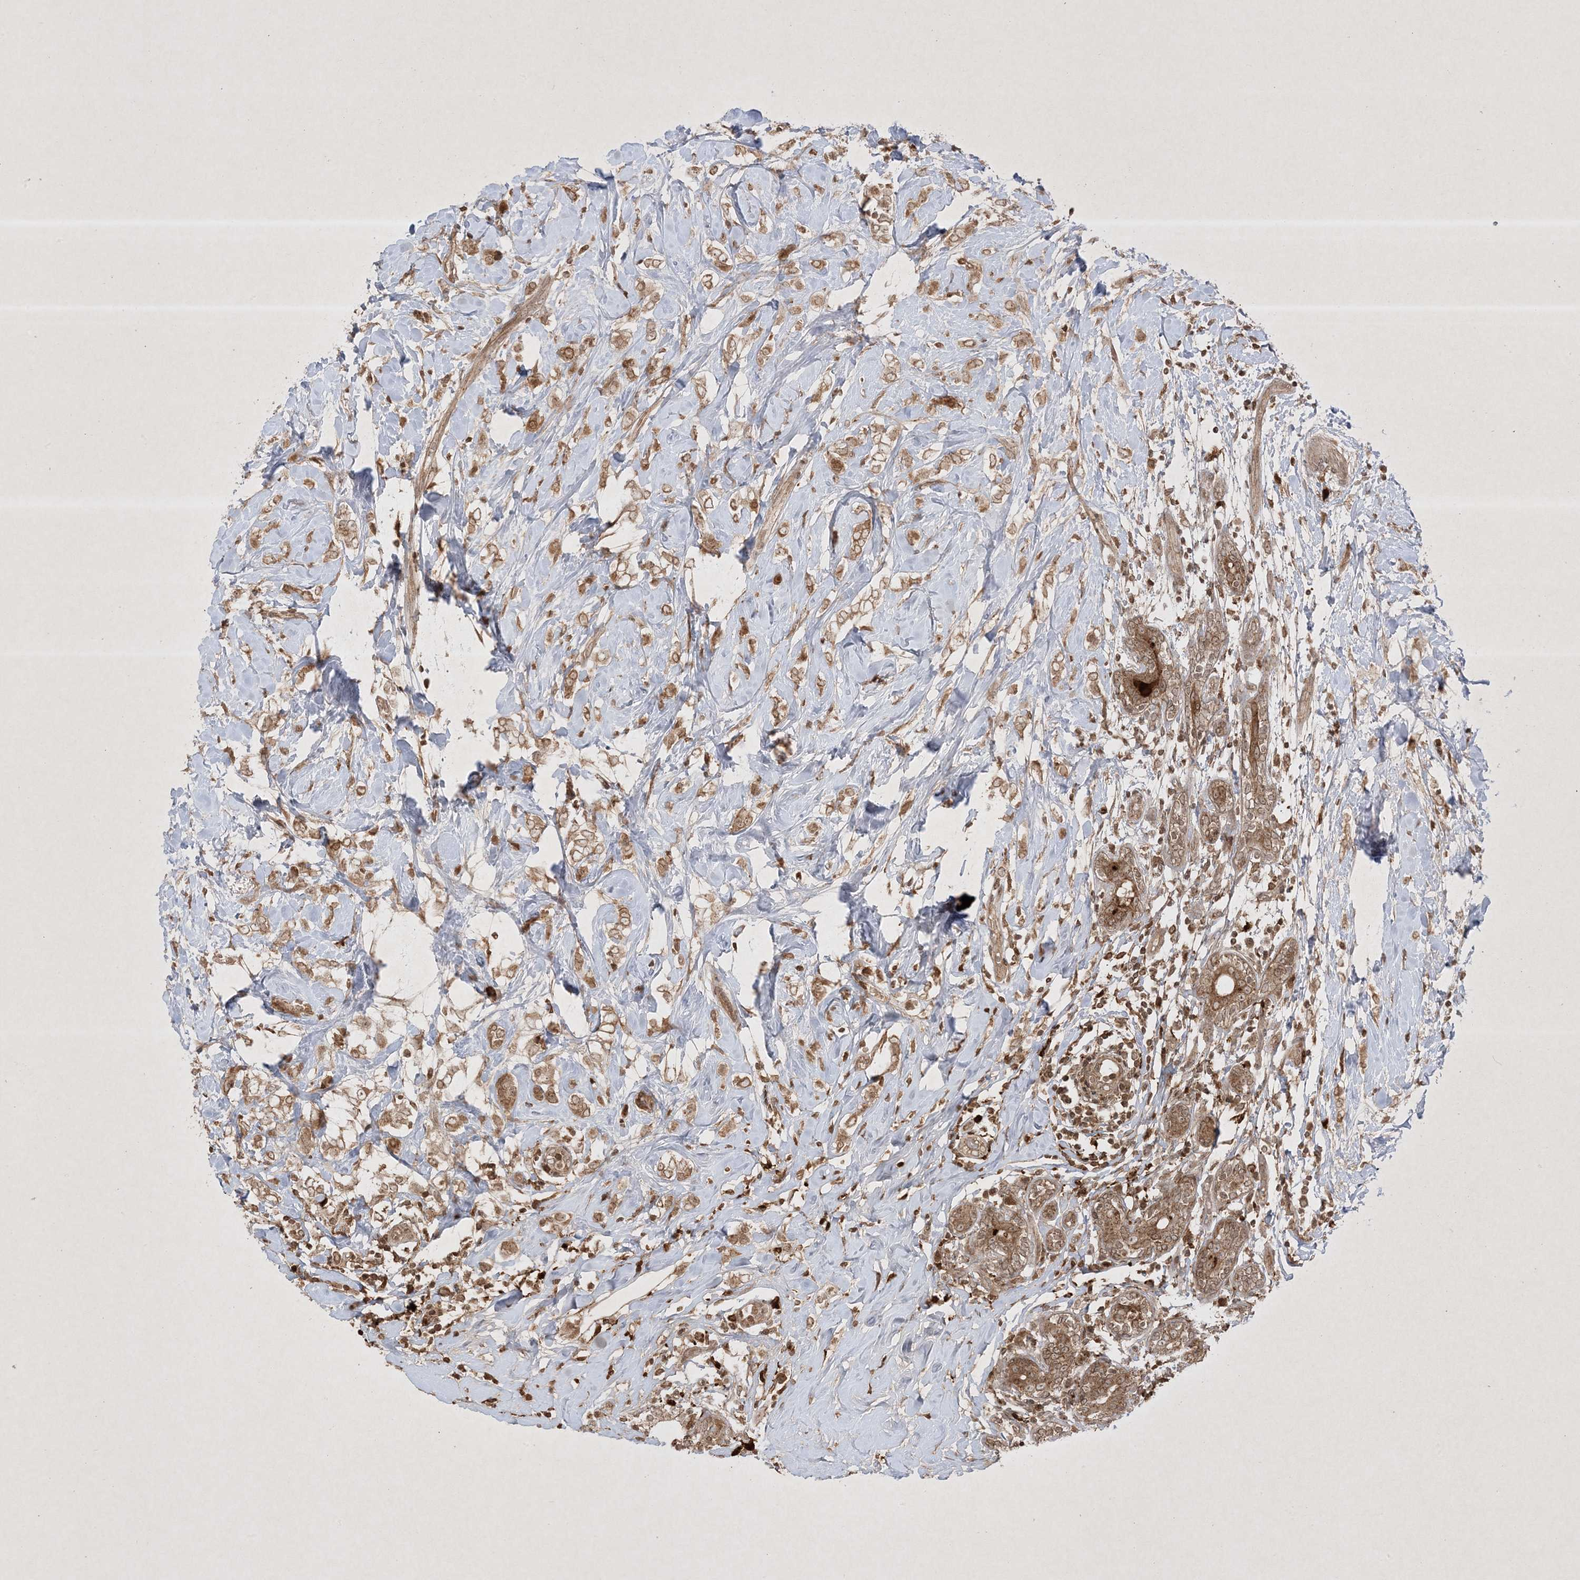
{"staining": {"intensity": "weak", "quantity": ">75%", "location": "cytoplasmic/membranous"}, "tissue": "breast cancer", "cell_type": "Tumor cells", "image_type": "cancer", "snomed": [{"axis": "morphology", "description": "Normal tissue, NOS"}, {"axis": "morphology", "description": "Lobular carcinoma"}, {"axis": "topography", "description": "Breast"}], "caption": "A histopathology image showing weak cytoplasmic/membranous positivity in about >75% of tumor cells in breast cancer, as visualized by brown immunohistochemical staining.", "gene": "PTK6", "patient": {"sex": "female", "age": 47}}